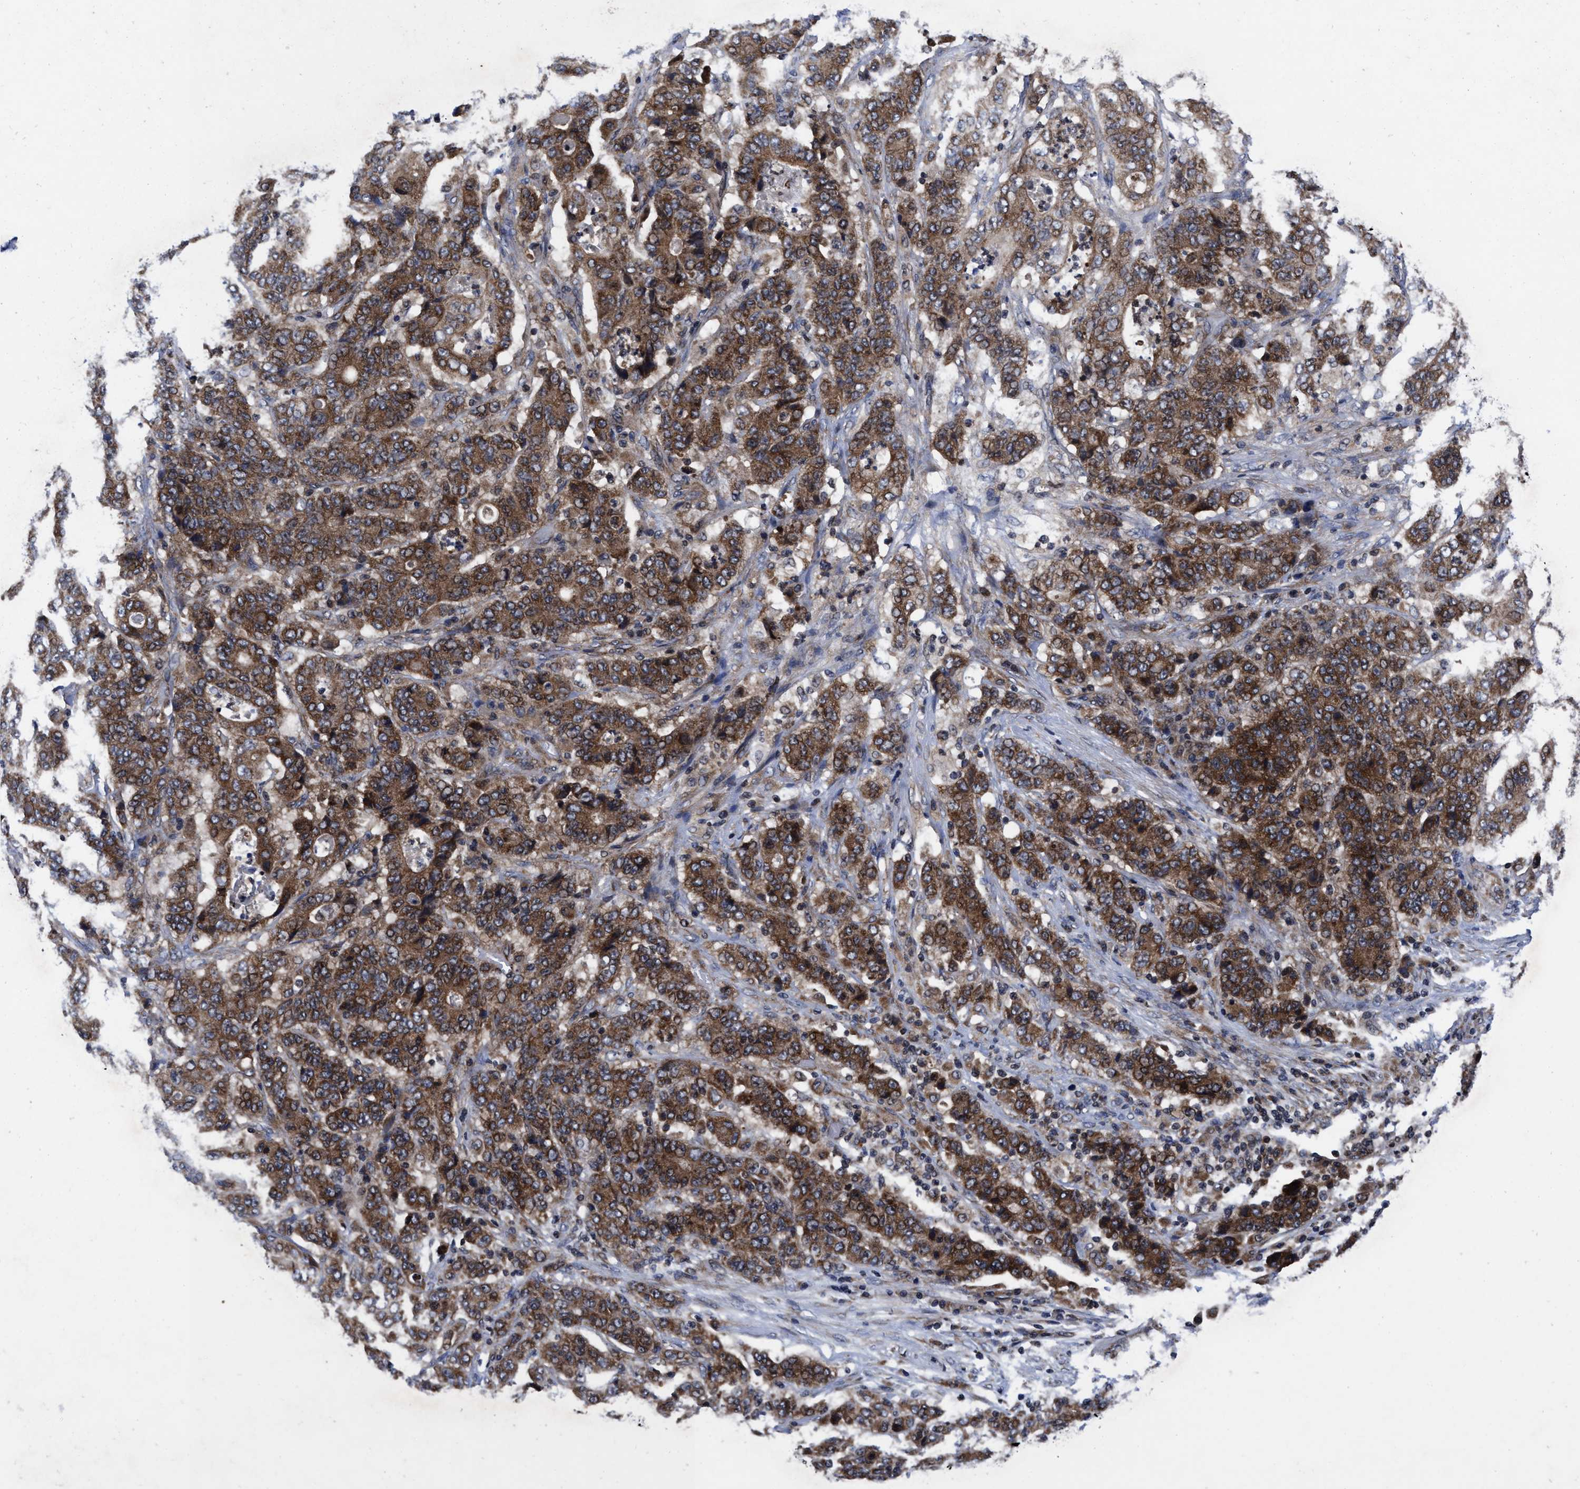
{"staining": {"intensity": "strong", "quantity": ">75%", "location": "cytoplasmic/membranous"}, "tissue": "stomach cancer", "cell_type": "Tumor cells", "image_type": "cancer", "snomed": [{"axis": "morphology", "description": "Adenocarcinoma, NOS"}, {"axis": "topography", "description": "Stomach"}], "caption": "This is a micrograph of IHC staining of stomach cancer (adenocarcinoma), which shows strong expression in the cytoplasmic/membranous of tumor cells.", "gene": "MRPL50", "patient": {"sex": "female", "age": 73}}